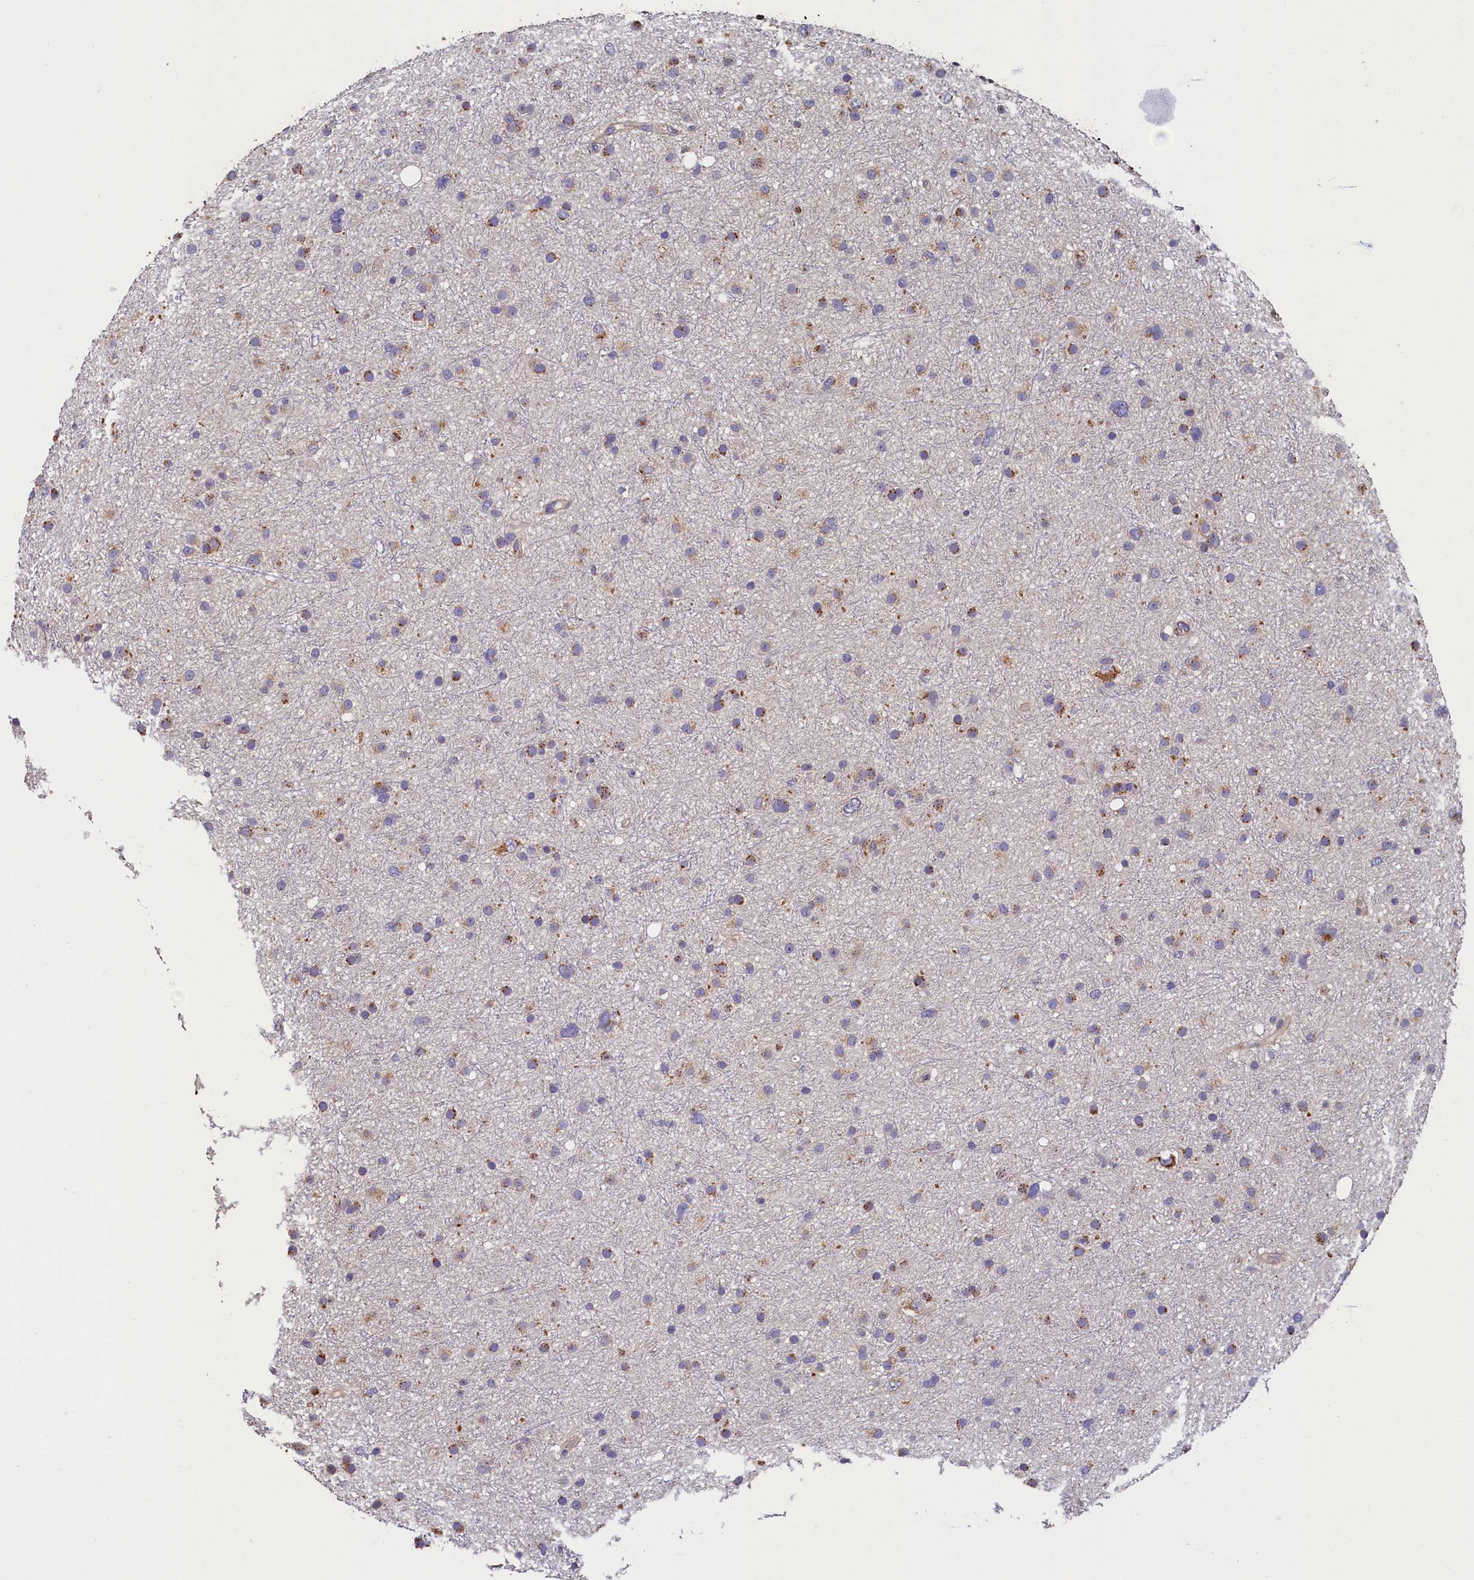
{"staining": {"intensity": "moderate", "quantity": "<25%", "location": "cytoplasmic/membranous"}, "tissue": "glioma", "cell_type": "Tumor cells", "image_type": "cancer", "snomed": [{"axis": "morphology", "description": "Glioma, malignant, Low grade"}, {"axis": "topography", "description": "Cerebral cortex"}], "caption": "DAB (3,3'-diaminobenzidine) immunohistochemical staining of human glioma exhibits moderate cytoplasmic/membranous protein expression in about <25% of tumor cells.", "gene": "TMEM181", "patient": {"sex": "female", "age": 39}}